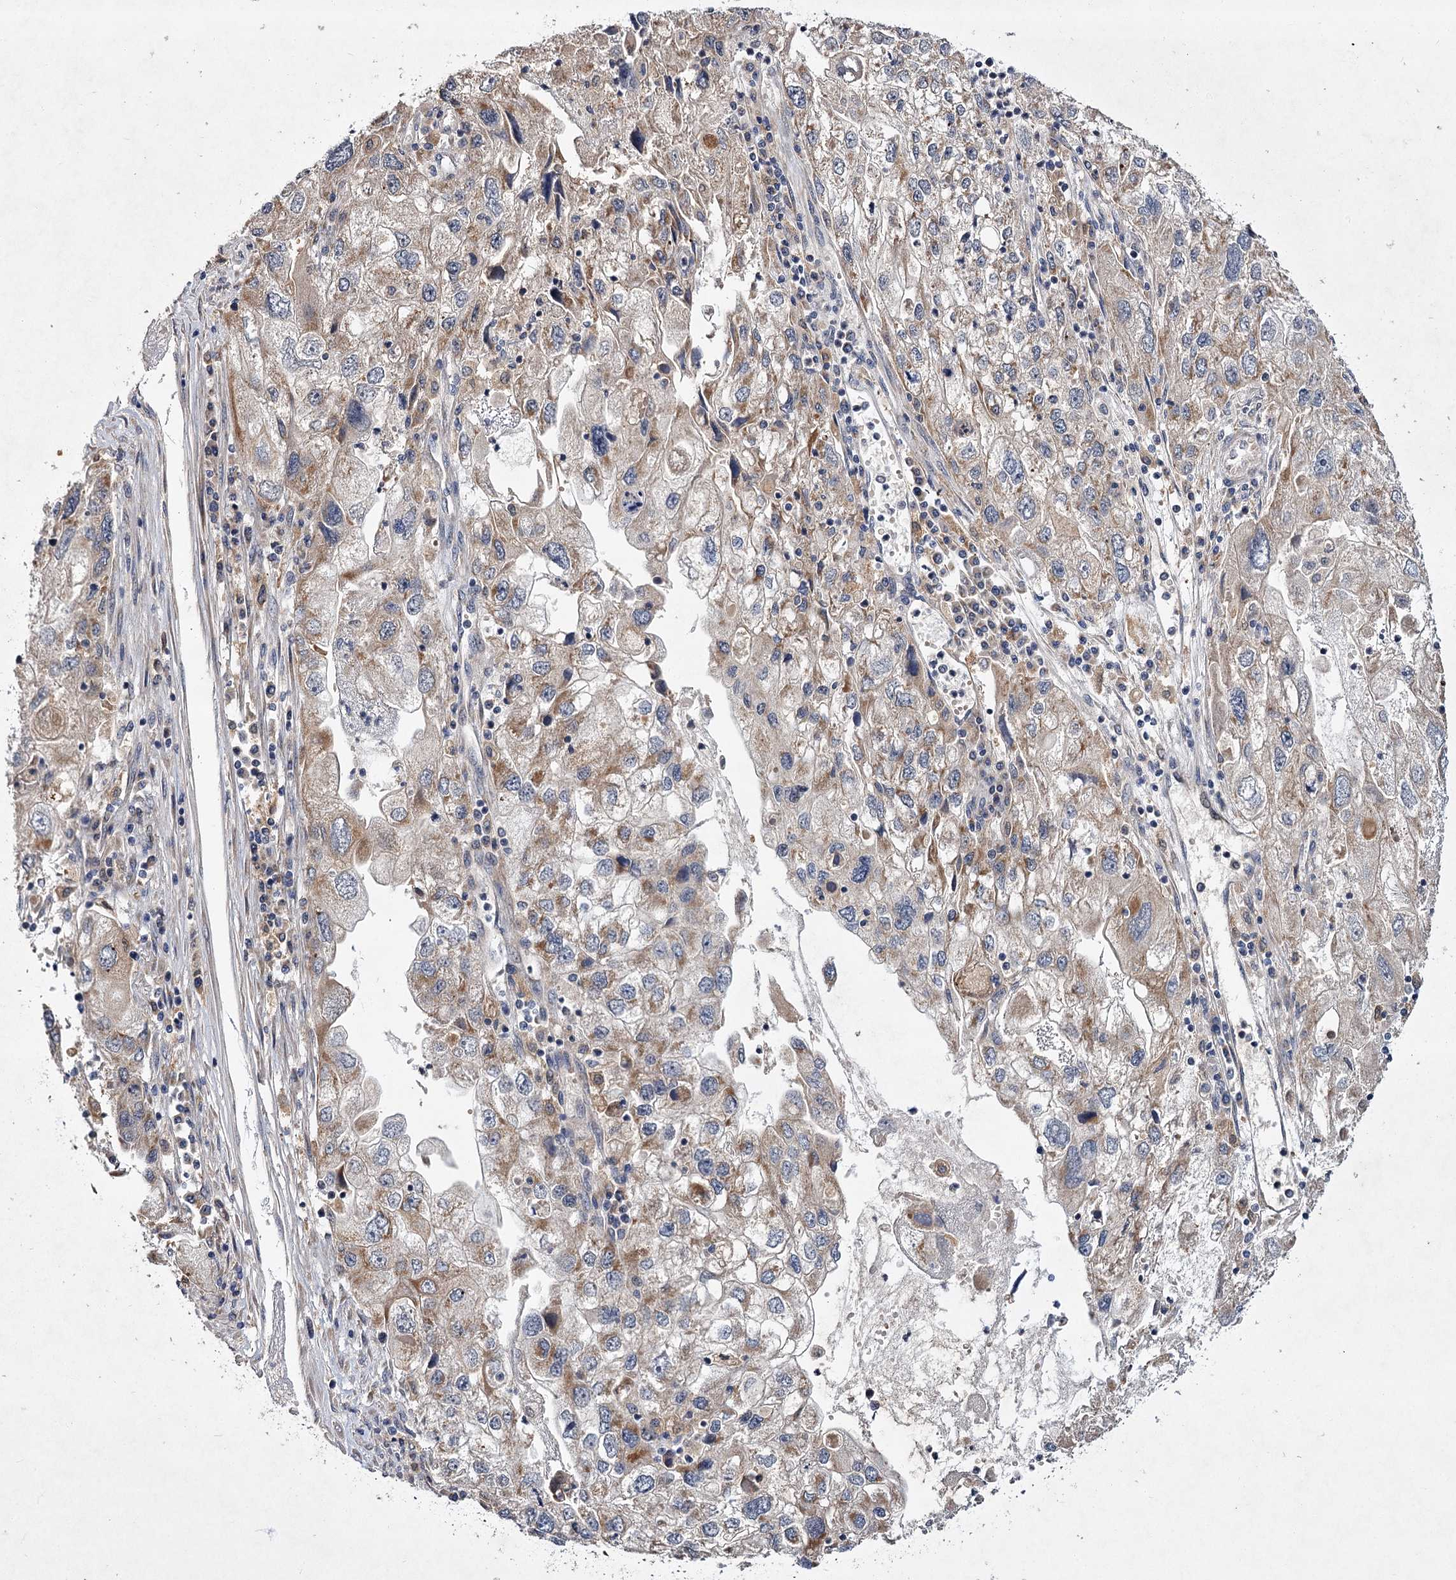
{"staining": {"intensity": "moderate", "quantity": "<25%", "location": "cytoplasmic/membranous"}, "tissue": "endometrial cancer", "cell_type": "Tumor cells", "image_type": "cancer", "snomed": [{"axis": "morphology", "description": "Adenocarcinoma, NOS"}, {"axis": "topography", "description": "Endometrium"}], "caption": "Protein staining of endometrial cancer (adenocarcinoma) tissue demonstrates moderate cytoplasmic/membranous positivity in approximately <25% of tumor cells. (DAB (3,3'-diaminobenzidine) IHC, brown staining for protein, blue staining for nuclei).", "gene": "MFN1", "patient": {"sex": "female", "age": 49}}